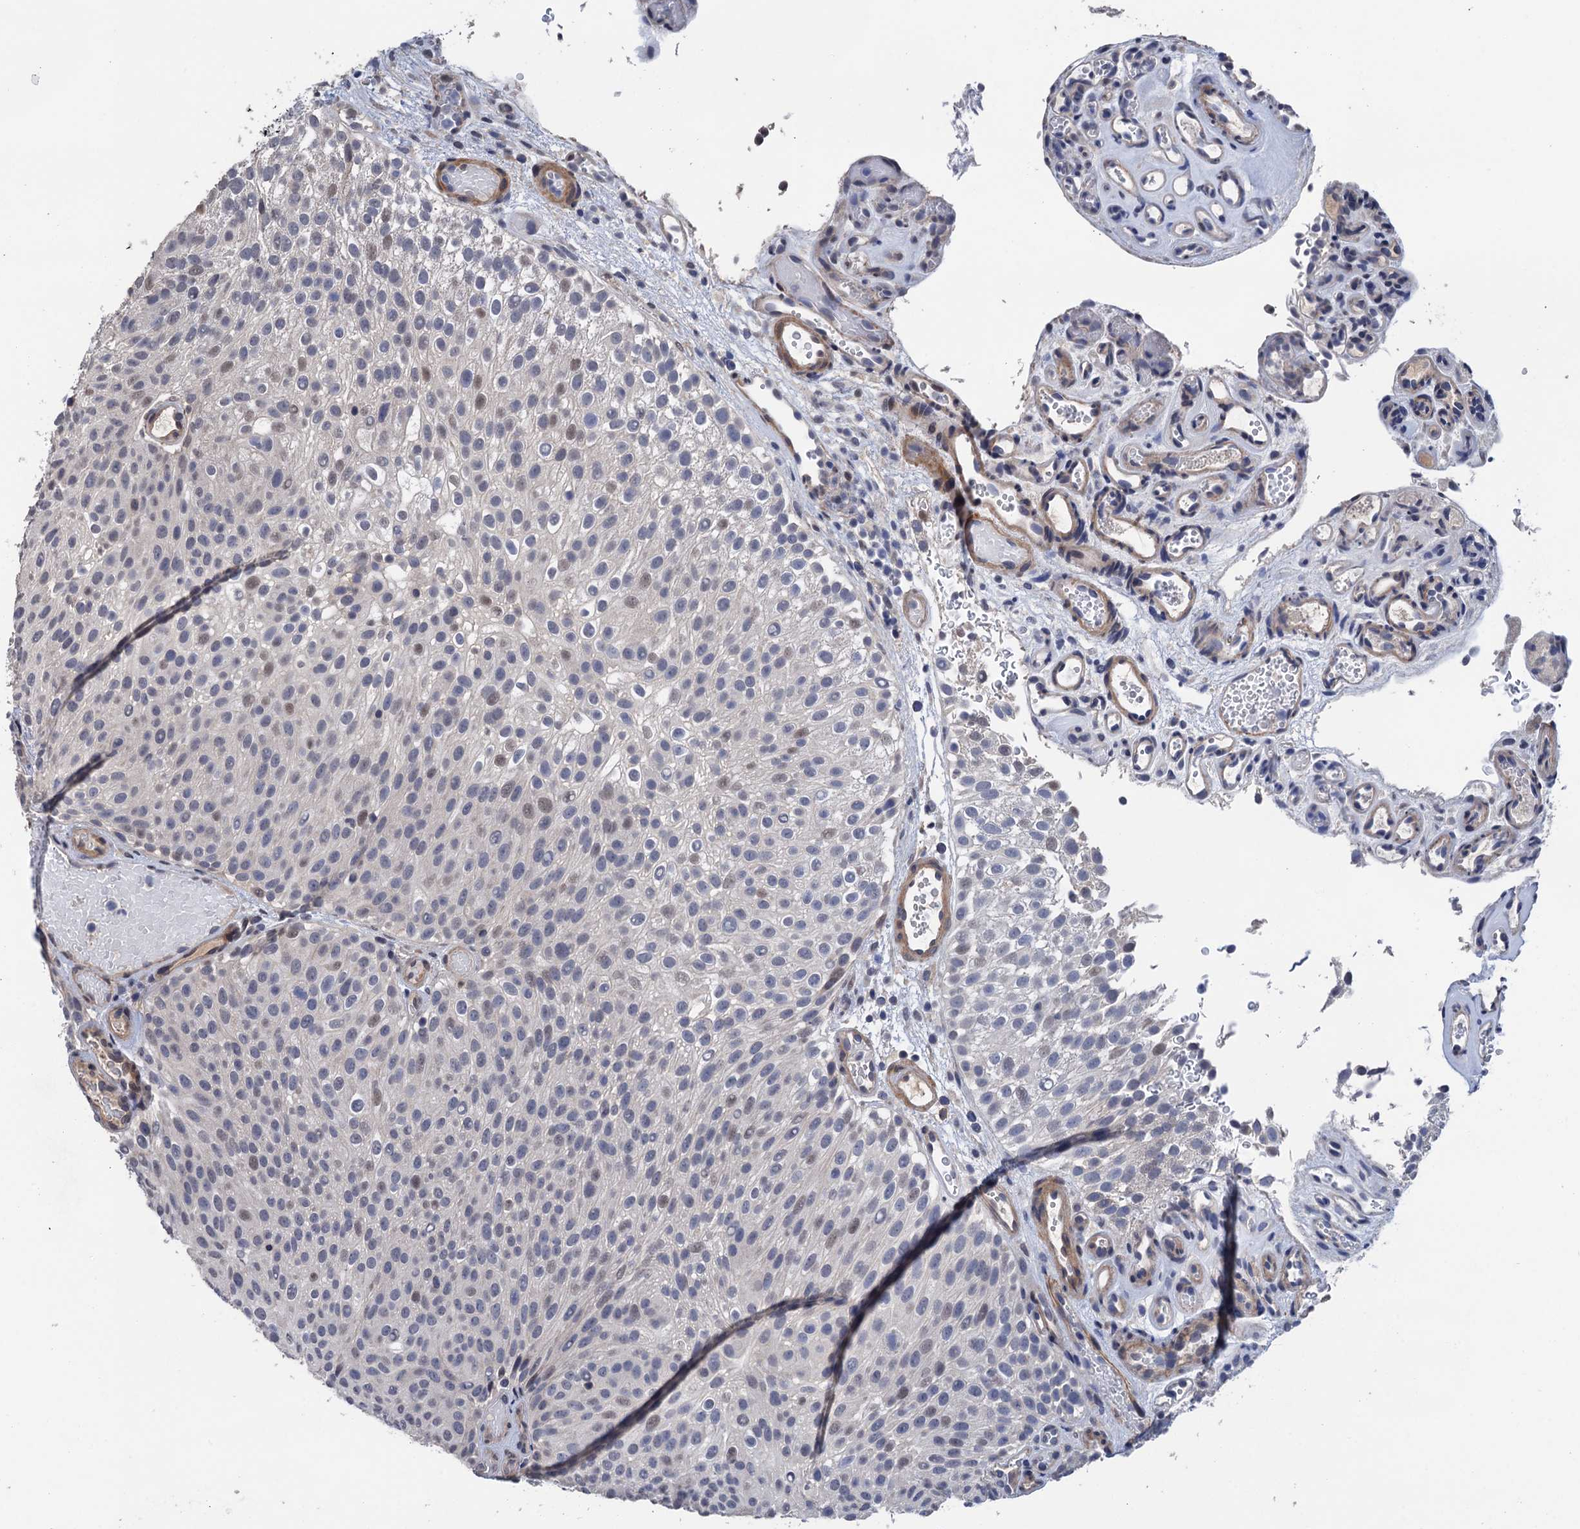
{"staining": {"intensity": "weak", "quantity": "<25%", "location": "nuclear"}, "tissue": "urothelial cancer", "cell_type": "Tumor cells", "image_type": "cancer", "snomed": [{"axis": "morphology", "description": "Urothelial carcinoma, Low grade"}, {"axis": "topography", "description": "Urinary bladder"}], "caption": "Tumor cells are negative for brown protein staining in urothelial carcinoma (low-grade).", "gene": "ART5", "patient": {"sex": "male", "age": 78}}